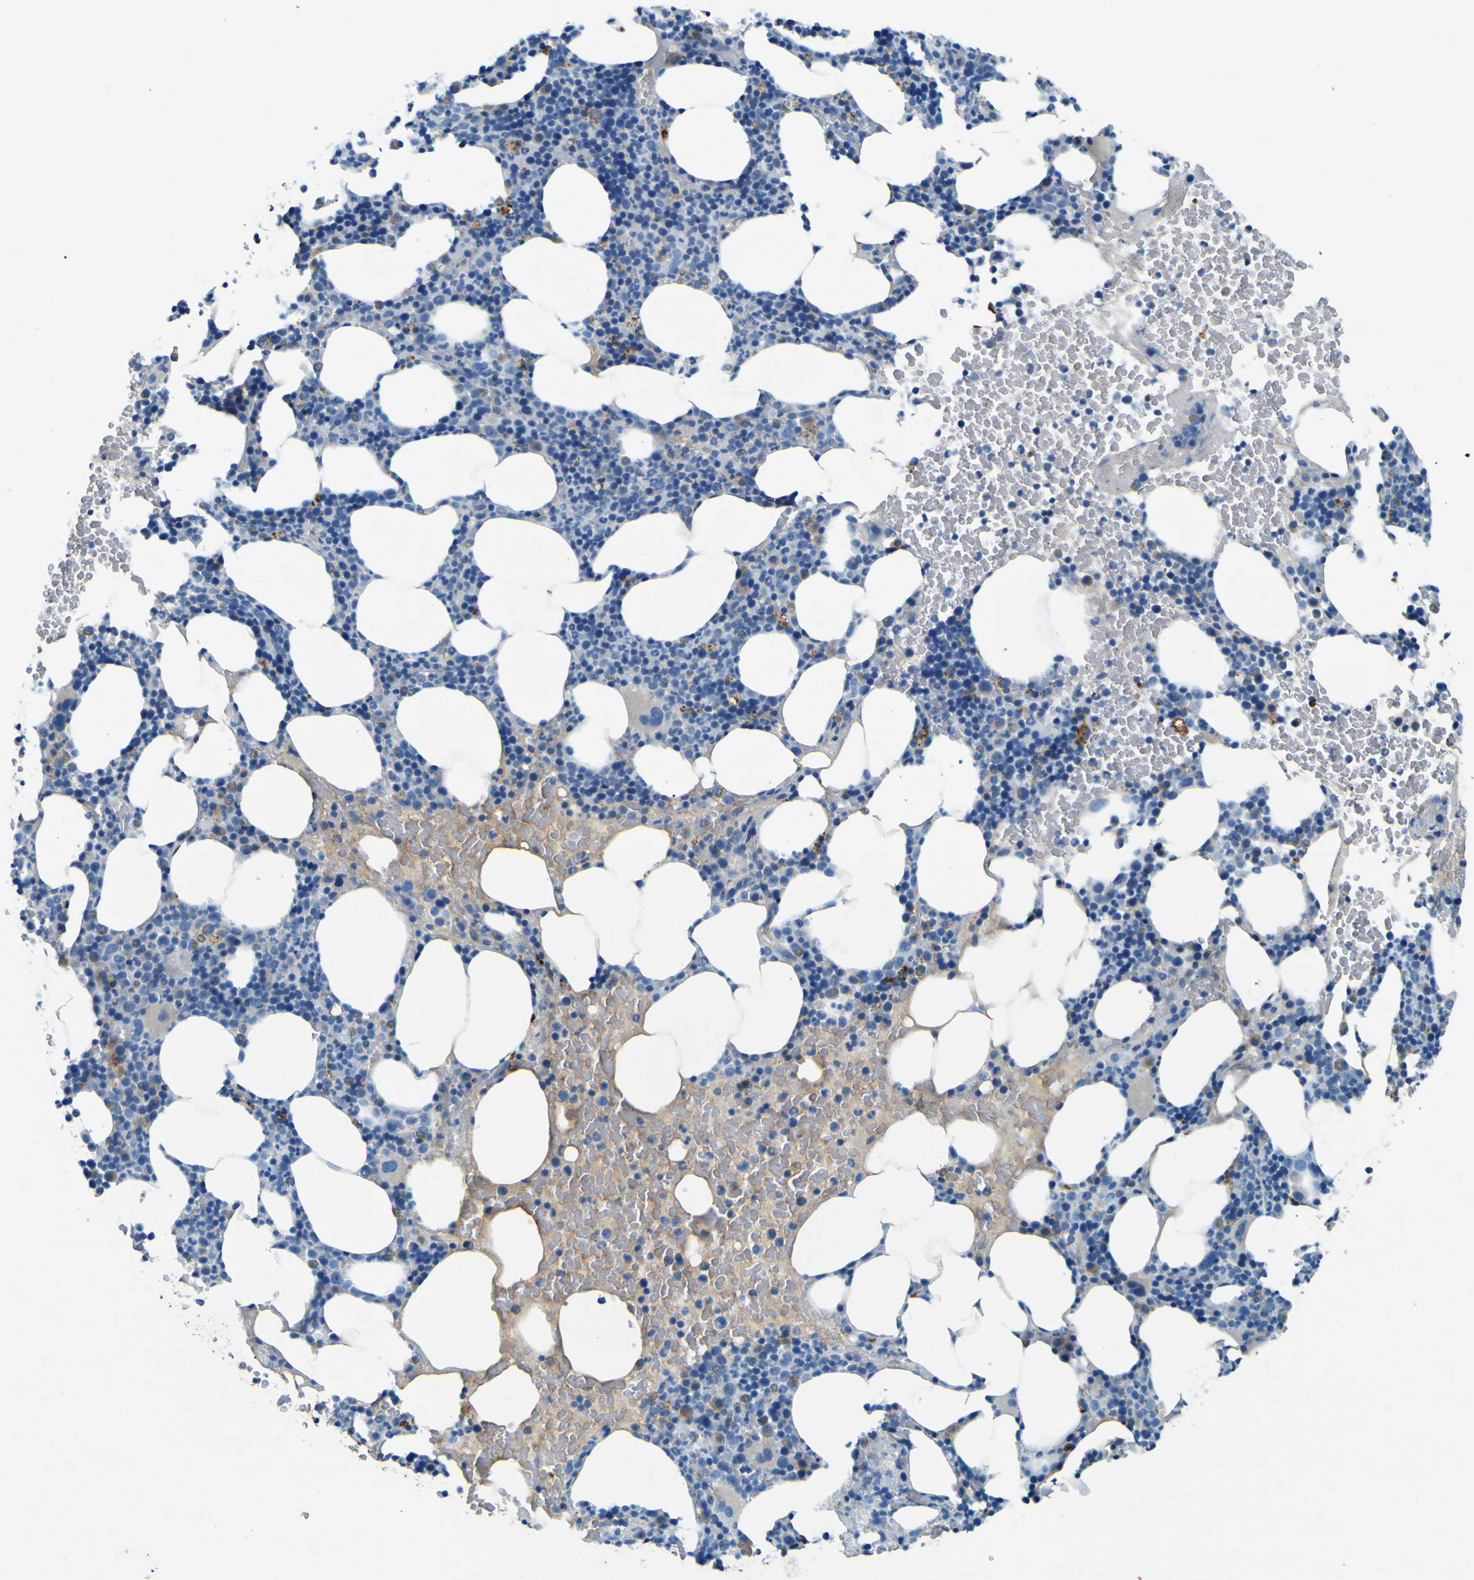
{"staining": {"intensity": "negative", "quantity": "none", "location": "none"}, "tissue": "bone marrow", "cell_type": "Hematopoietic cells", "image_type": "normal", "snomed": [{"axis": "morphology", "description": "Normal tissue, NOS"}, {"axis": "morphology", "description": "Inflammation, NOS"}, {"axis": "topography", "description": "Bone marrow"}], "caption": "IHC histopathology image of unremarkable bone marrow stained for a protein (brown), which demonstrates no positivity in hematopoietic cells.", "gene": "PDE9A", "patient": {"sex": "female", "age": 70}}